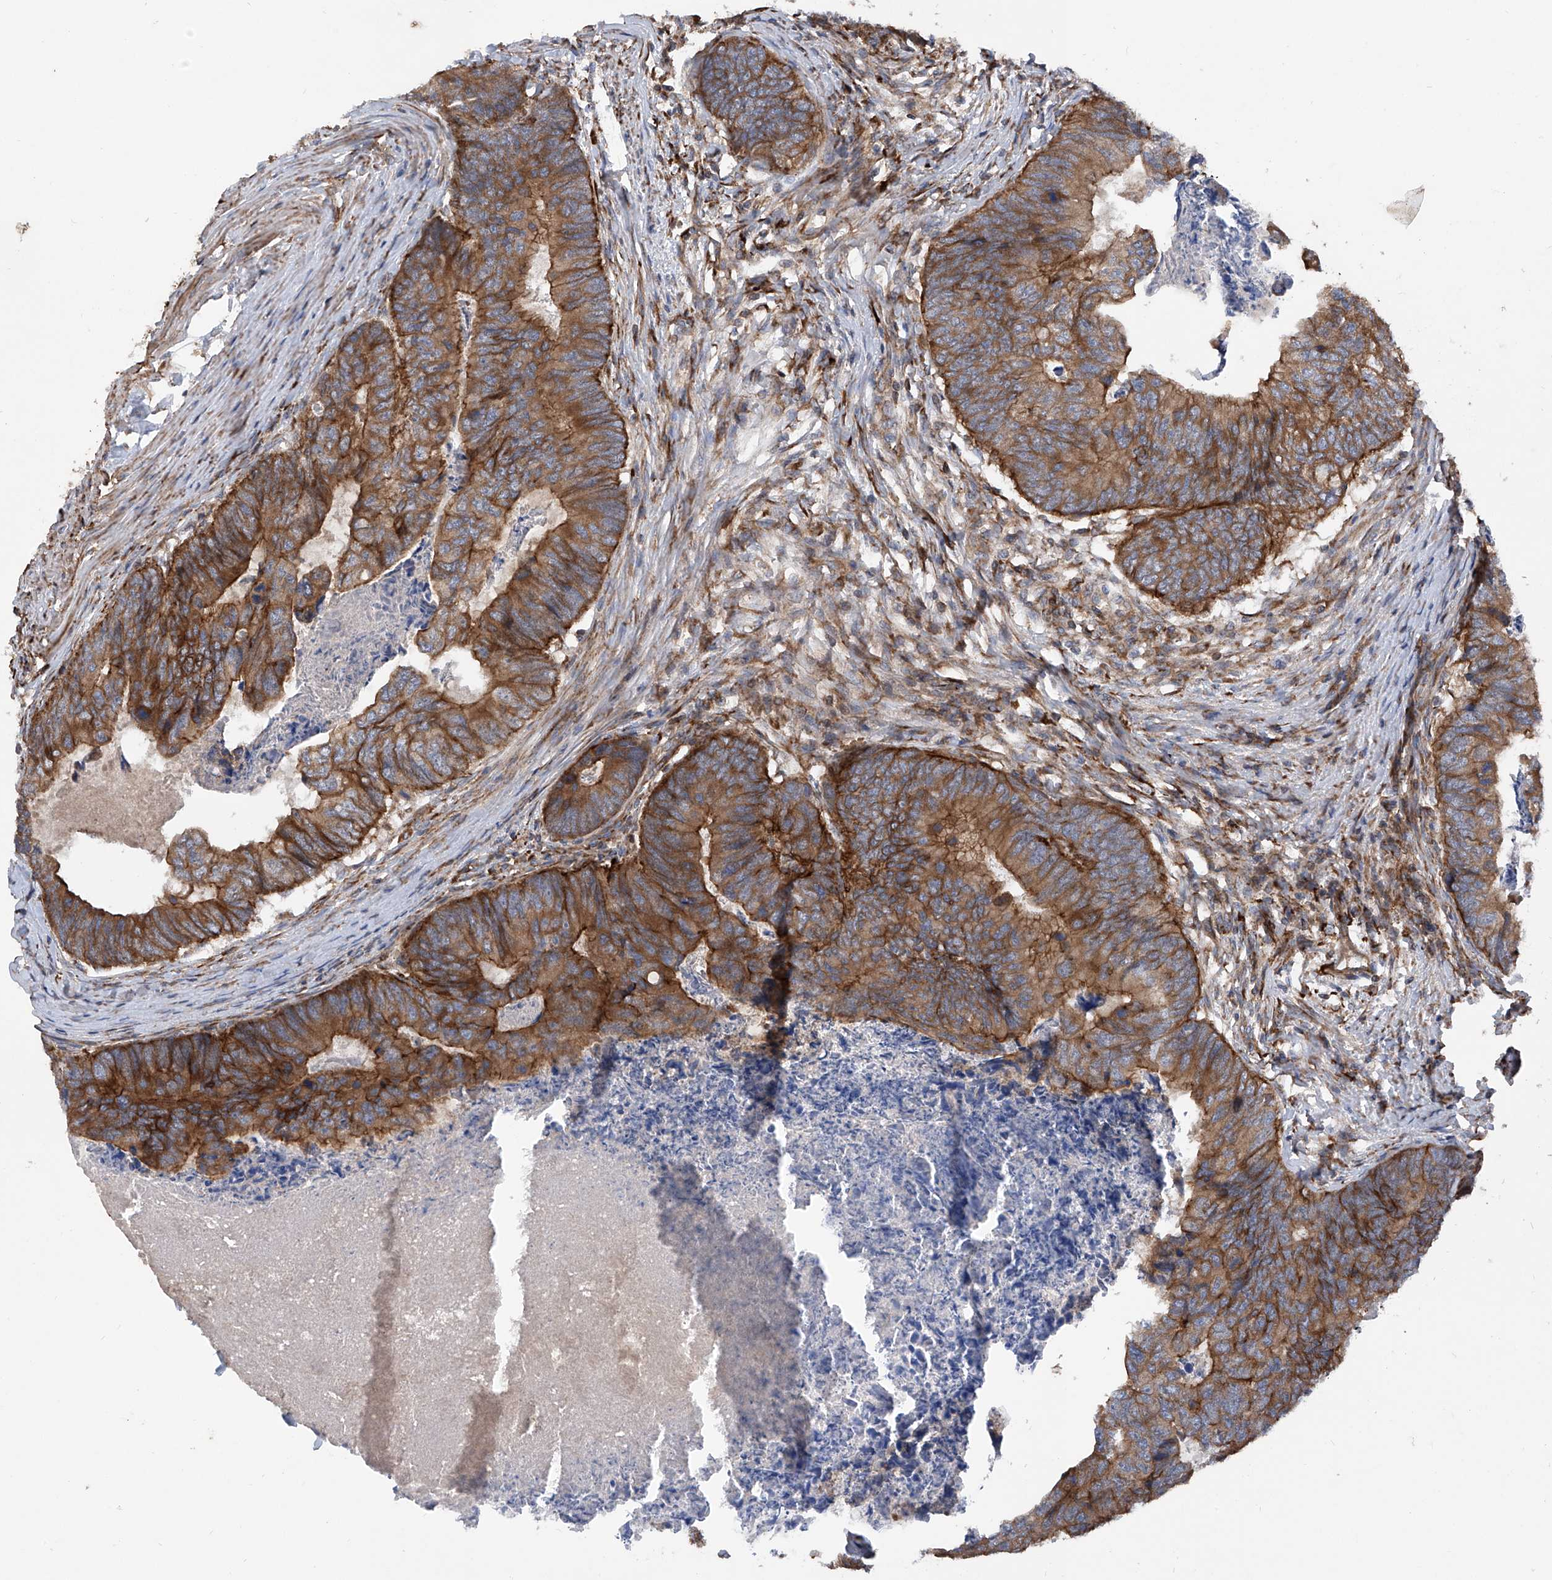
{"staining": {"intensity": "strong", "quantity": ">75%", "location": "cytoplasmic/membranous"}, "tissue": "colorectal cancer", "cell_type": "Tumor cells", "image_type": "cancer", "snomed": [{"axis": "morphology", "description": "Adenocarcinoma, NOS"}, {"axis": "topography", "description": "Colon"}], "caption": "Colorectal cancer stained with IHC shows strong cytoplasmic/membranous positivity in about >75% of tumor cells.", "gene": "ASCC3", "patient": {"sex": "female", "age": 67}}